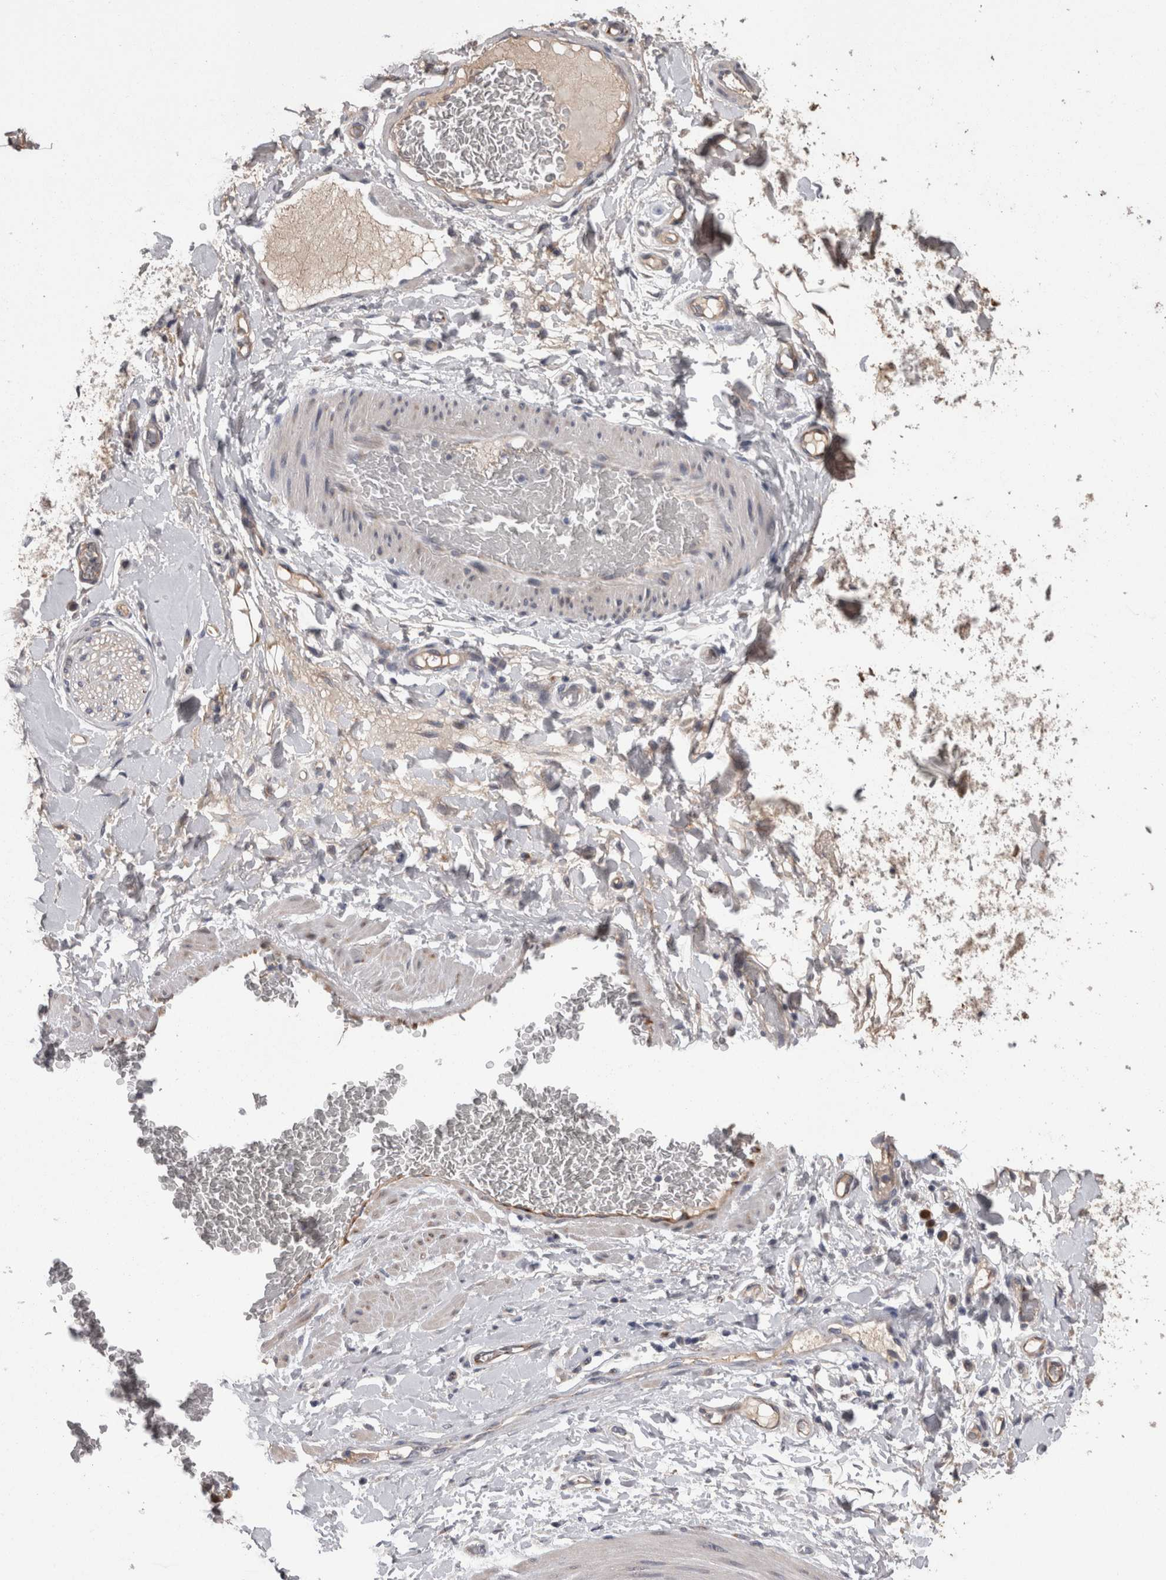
{"staining": {"intensity": "moderate", "quantity": ">75%", "location": "cytoplasmic/membranous"}, "tissue": "adipose tissue", "cell_type": "Adipocytes", "image_type": "normal", "snomed": [{"axis": "morphology", "description": "Normal tissue, NOS"}, {"axis": "morphology", "description": "Adenocarcinoma, NOS"}, {"axis": "topography", "description": "Esophagus"}], "caption": "Unremarkable adipose tissue was stained to show a protein in brown. There is medium levels of moderate cytoplasmic/membranous expression in approximately >75% of adipocytes.", "gene": "STC1", "patient": {"sex": "male", "age": 62}}